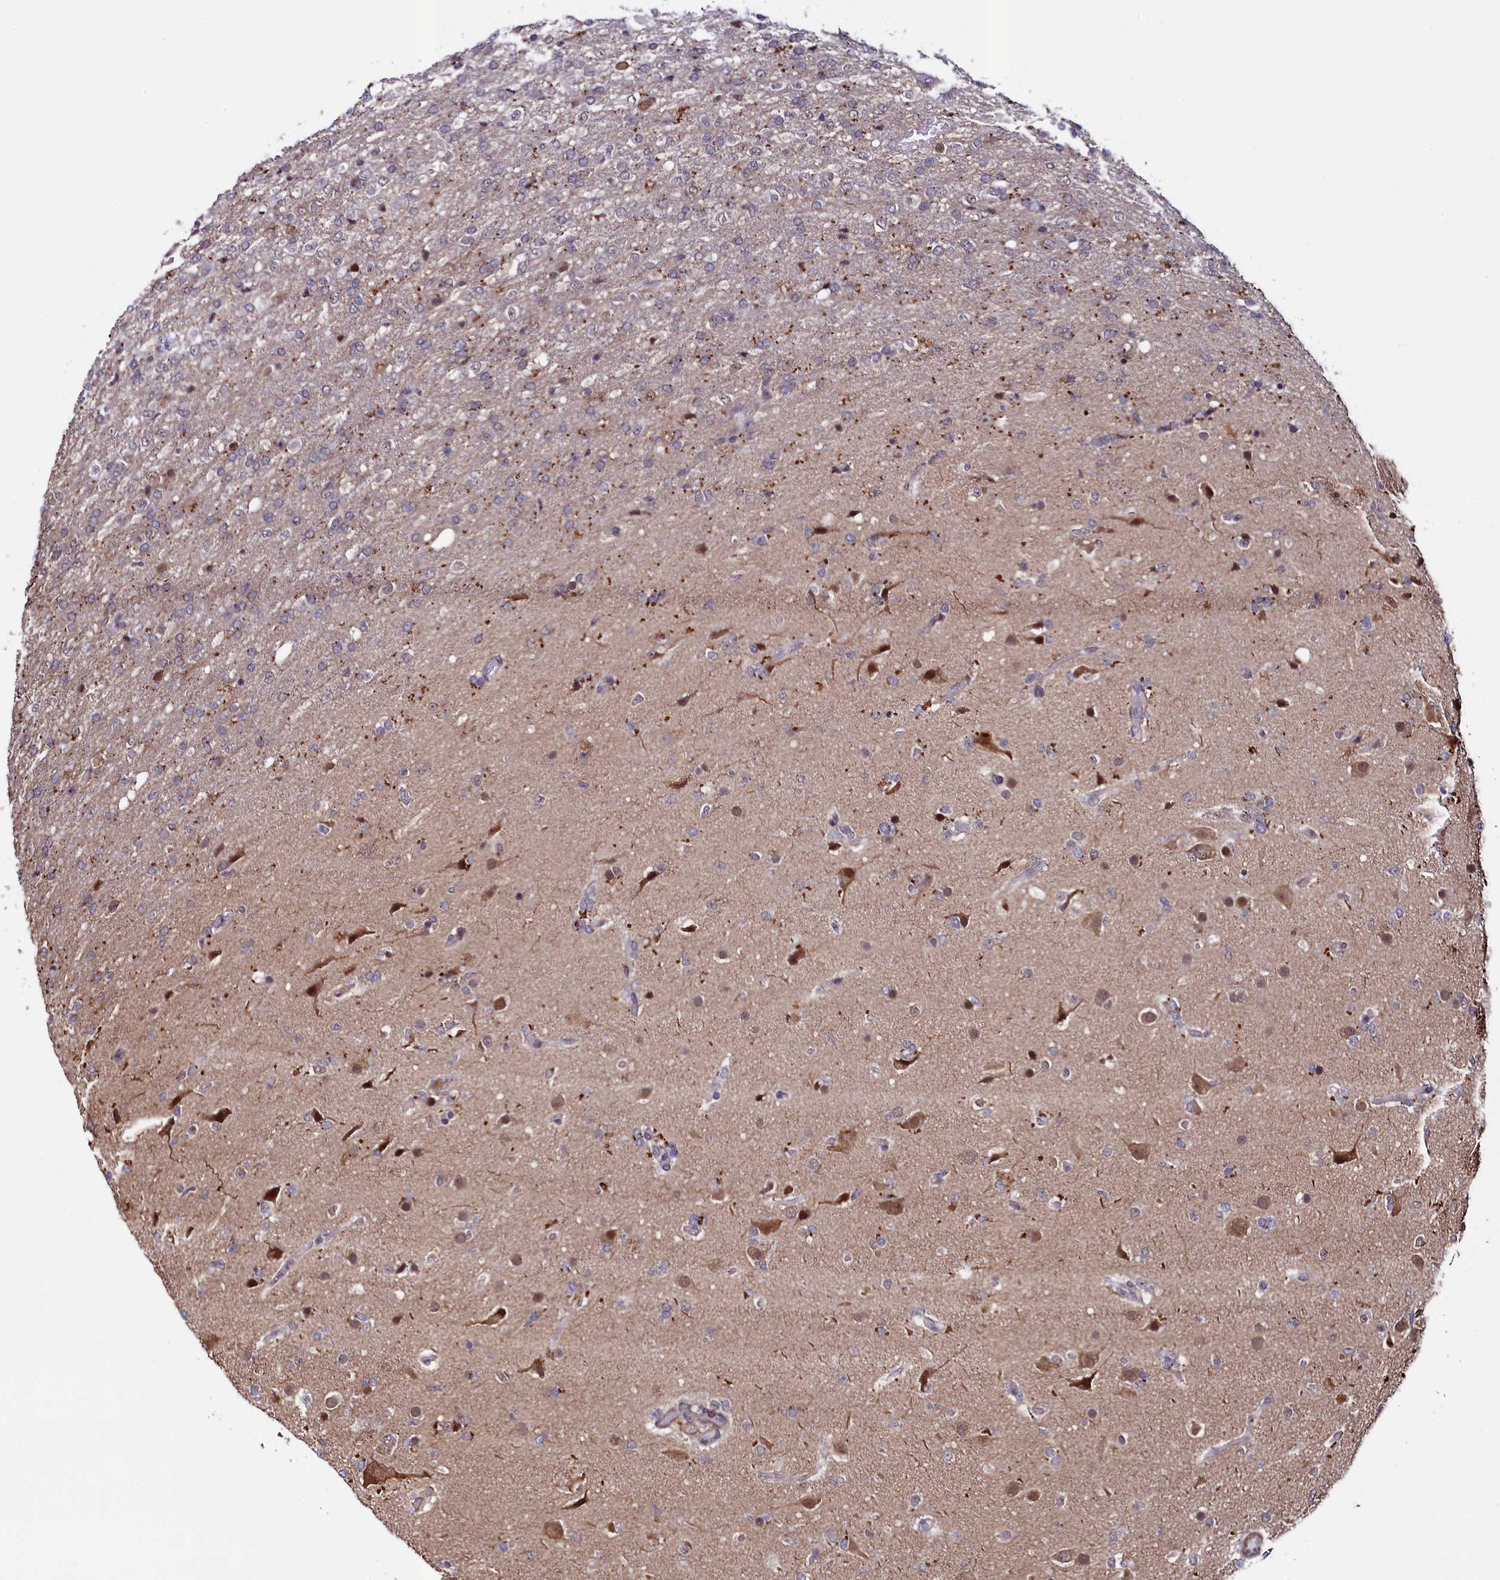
{"staining": {"intensity": "weak", "quantity": "<25%", "location": "cytoplasmic/membranous"}, "tissue": "glioma", "cell_type": "Tumor cells", "image_type": "cancer", "snomed": [{"axis": "morphology", "description": "Glioma, malignant, High grade"}, {"axis": "topography", "description": "Brain"}], "caption": "Tumor cells show no significant expression in high-grade glioma (malignant).", "gene": "LEO1", "patient": {"sex": "female", "age": 74}}